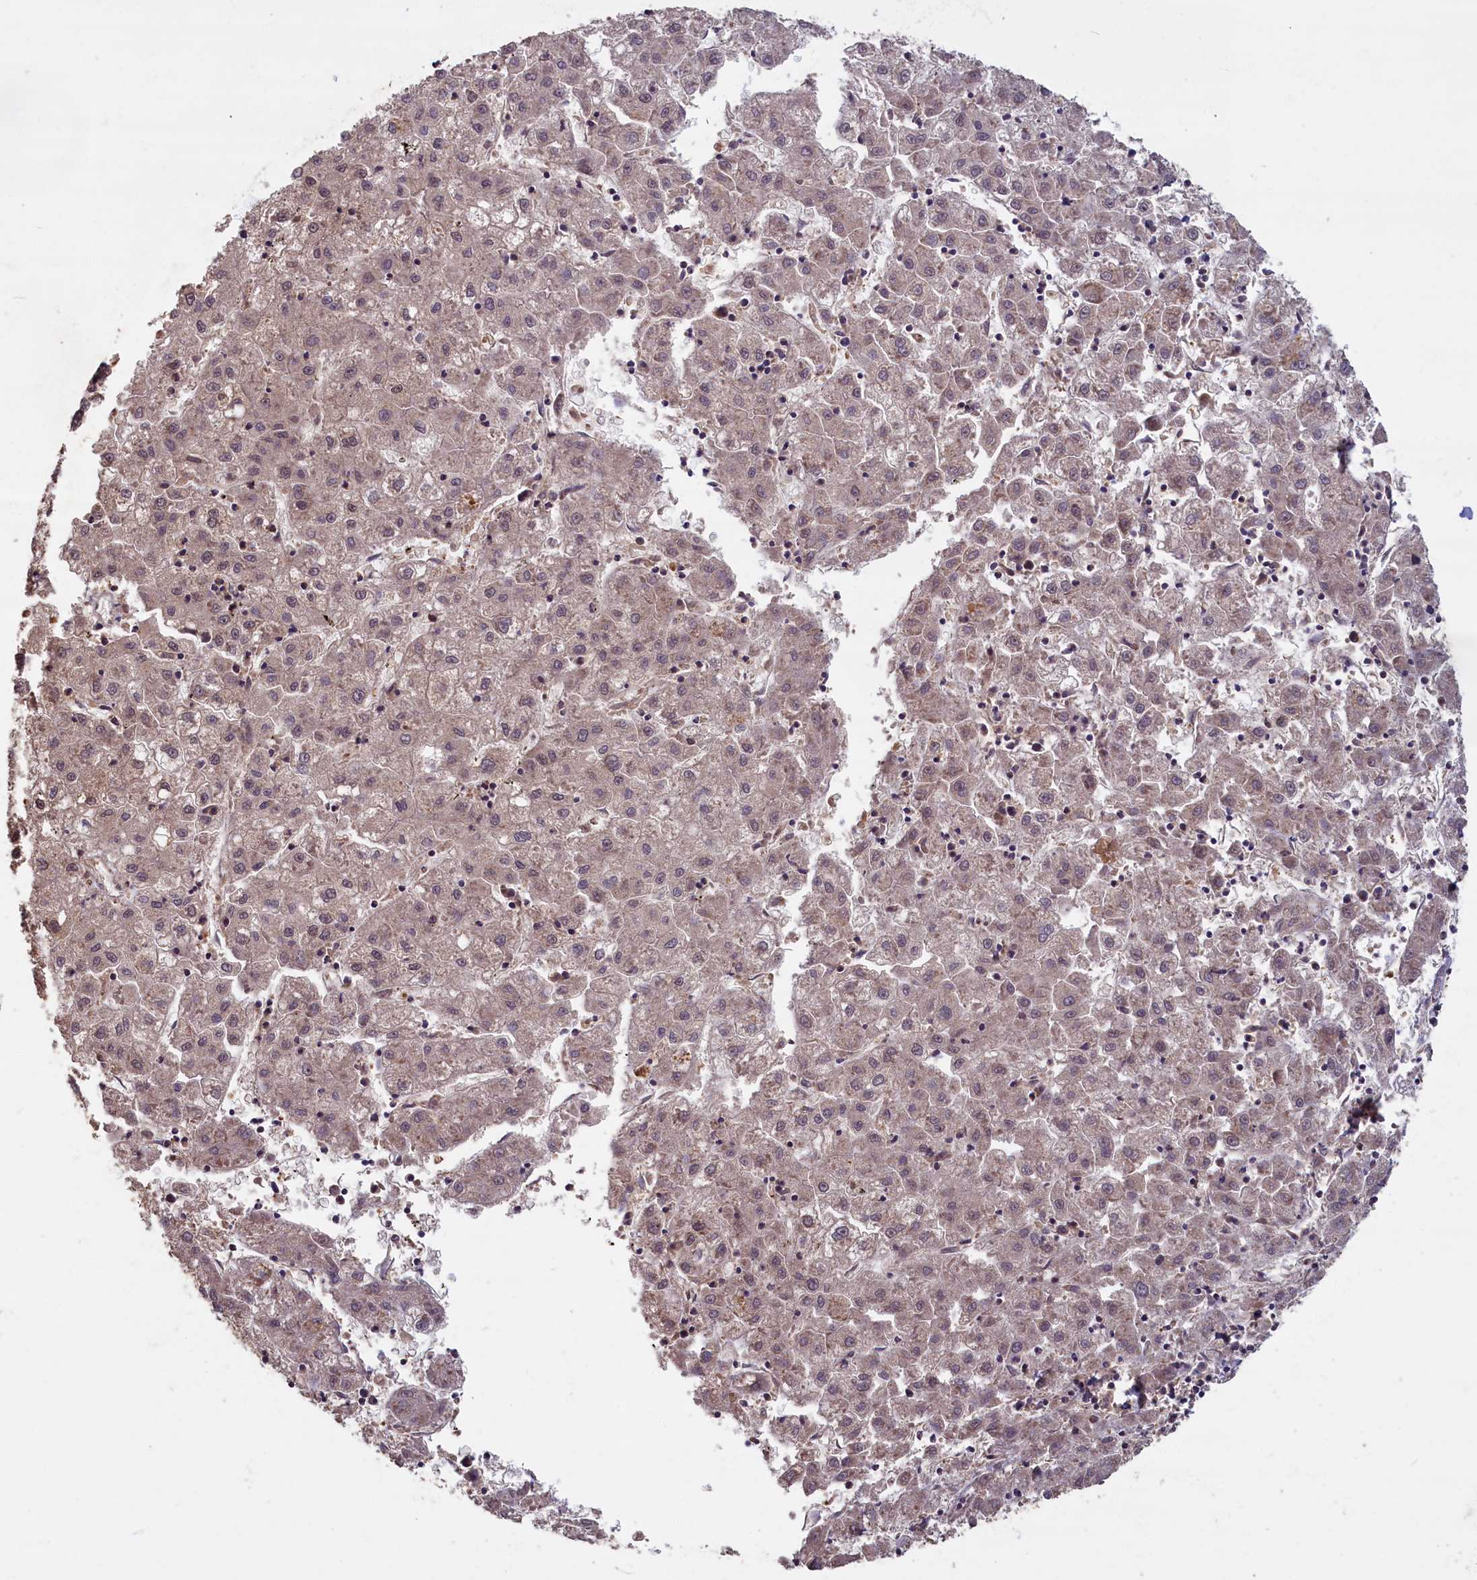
{"staining": {"intensity": "moderate", "quantity": "<25%", "location": "nuclear"}, "tissue": "liver cancer", "cell_type": "Tumor cells", "image_type": "cancer", "snomed": [{"axis": "morphology", "description": "Carcinoma, Hepatocellular, NOS"}, {"axis": "topography", "description": "Liver"}], "caption": "Tumor cells reveal low levels of moderate nuclear expression in approximately <25% of cells in human liver cancer (hepatocellular carcinoma).", "gene": "HIF3A", "patient": {"sex": "male", "age": 72}}